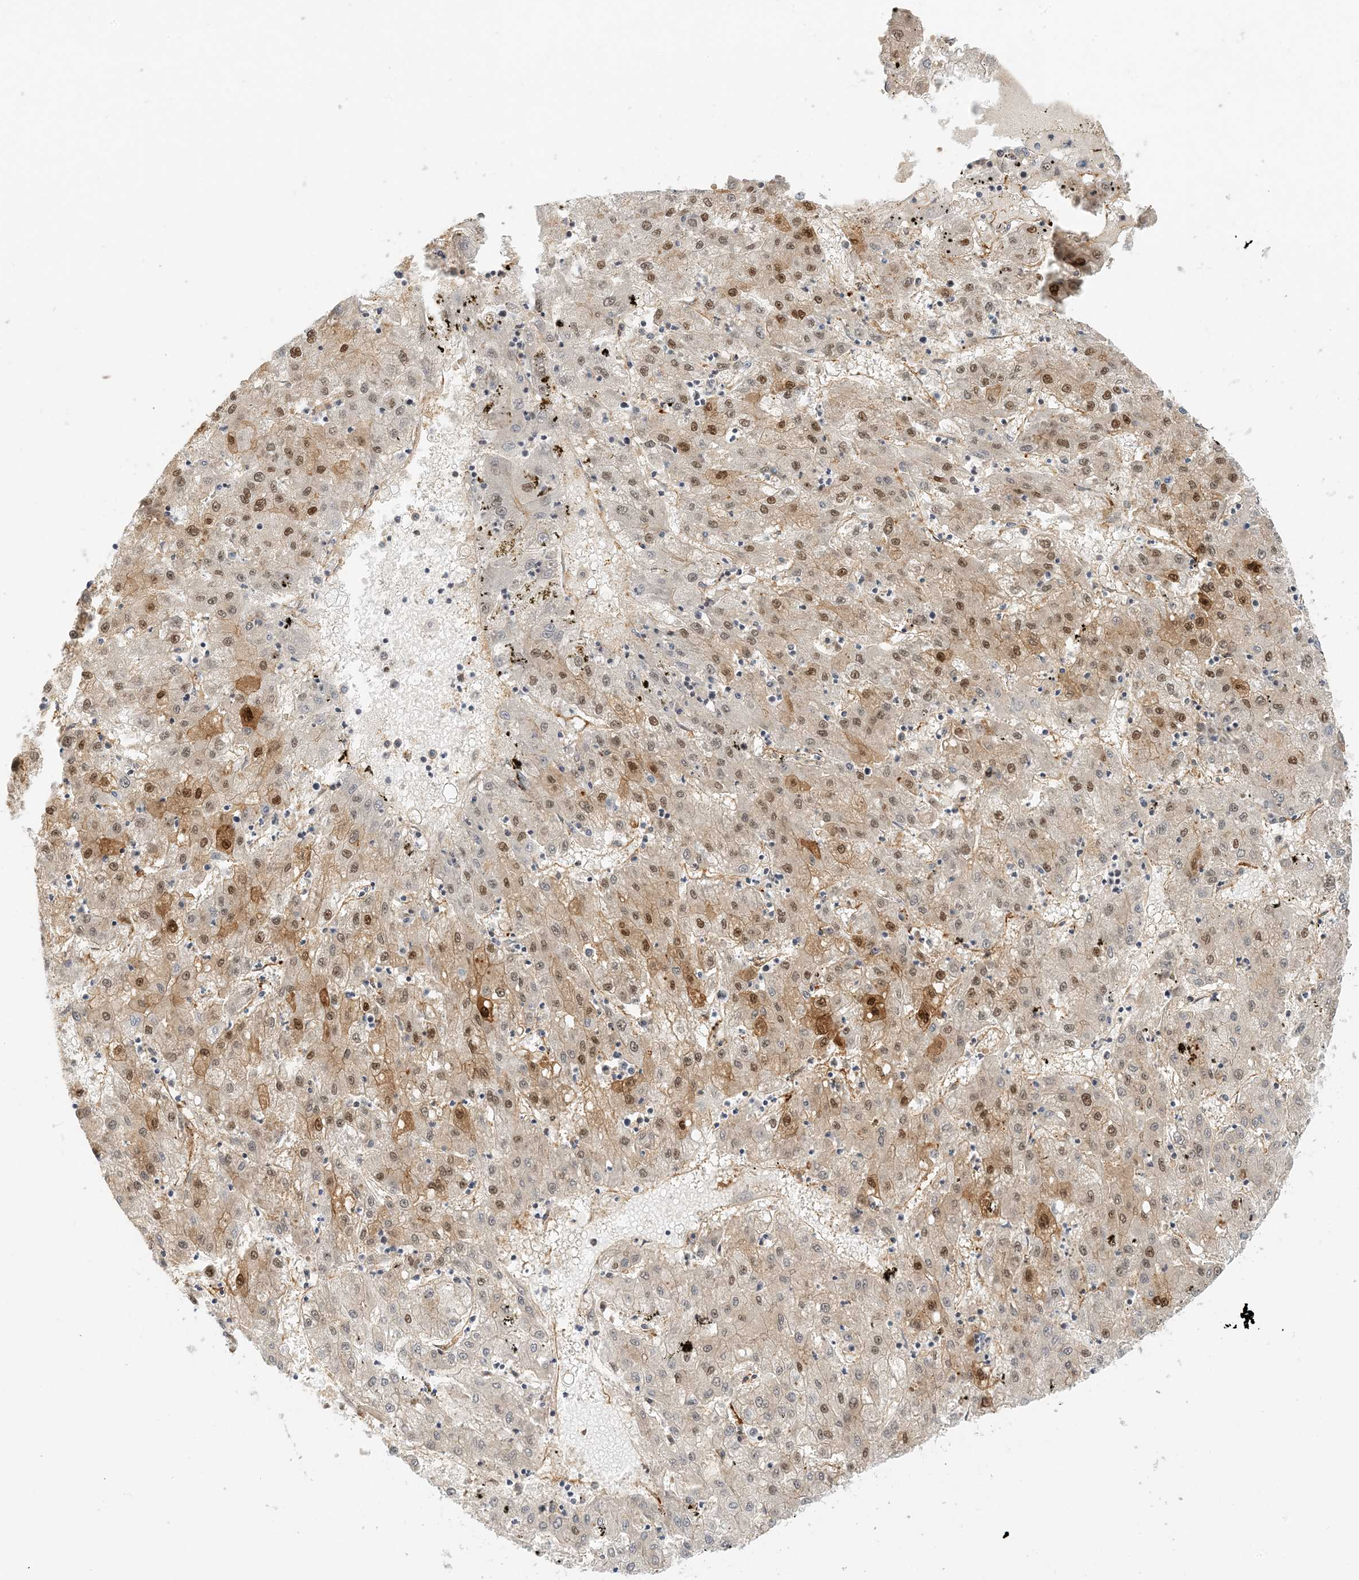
{"staining": {"intensity": "moderate", "quantity": "25%-75%", "location": "cytoplasmic/membranous,nuclear"}, "tissue": "liver cancer", "cell_type": "Tumor cells", "image_type": "cancer", "snomed": [{"axis": "morphology", "description": "Carcinoma, Hepatocellular, NOS"}, {"axis": "topography", "description": "Liver"}], "caption": "The immunohistochemical stain highlights moderate cytoplasmic/membranous and nuclear staining in tumor cells of liver cancer tissue.", "gene": "MAPKBP1", "patient": {"sex": "male", "age": 72}}